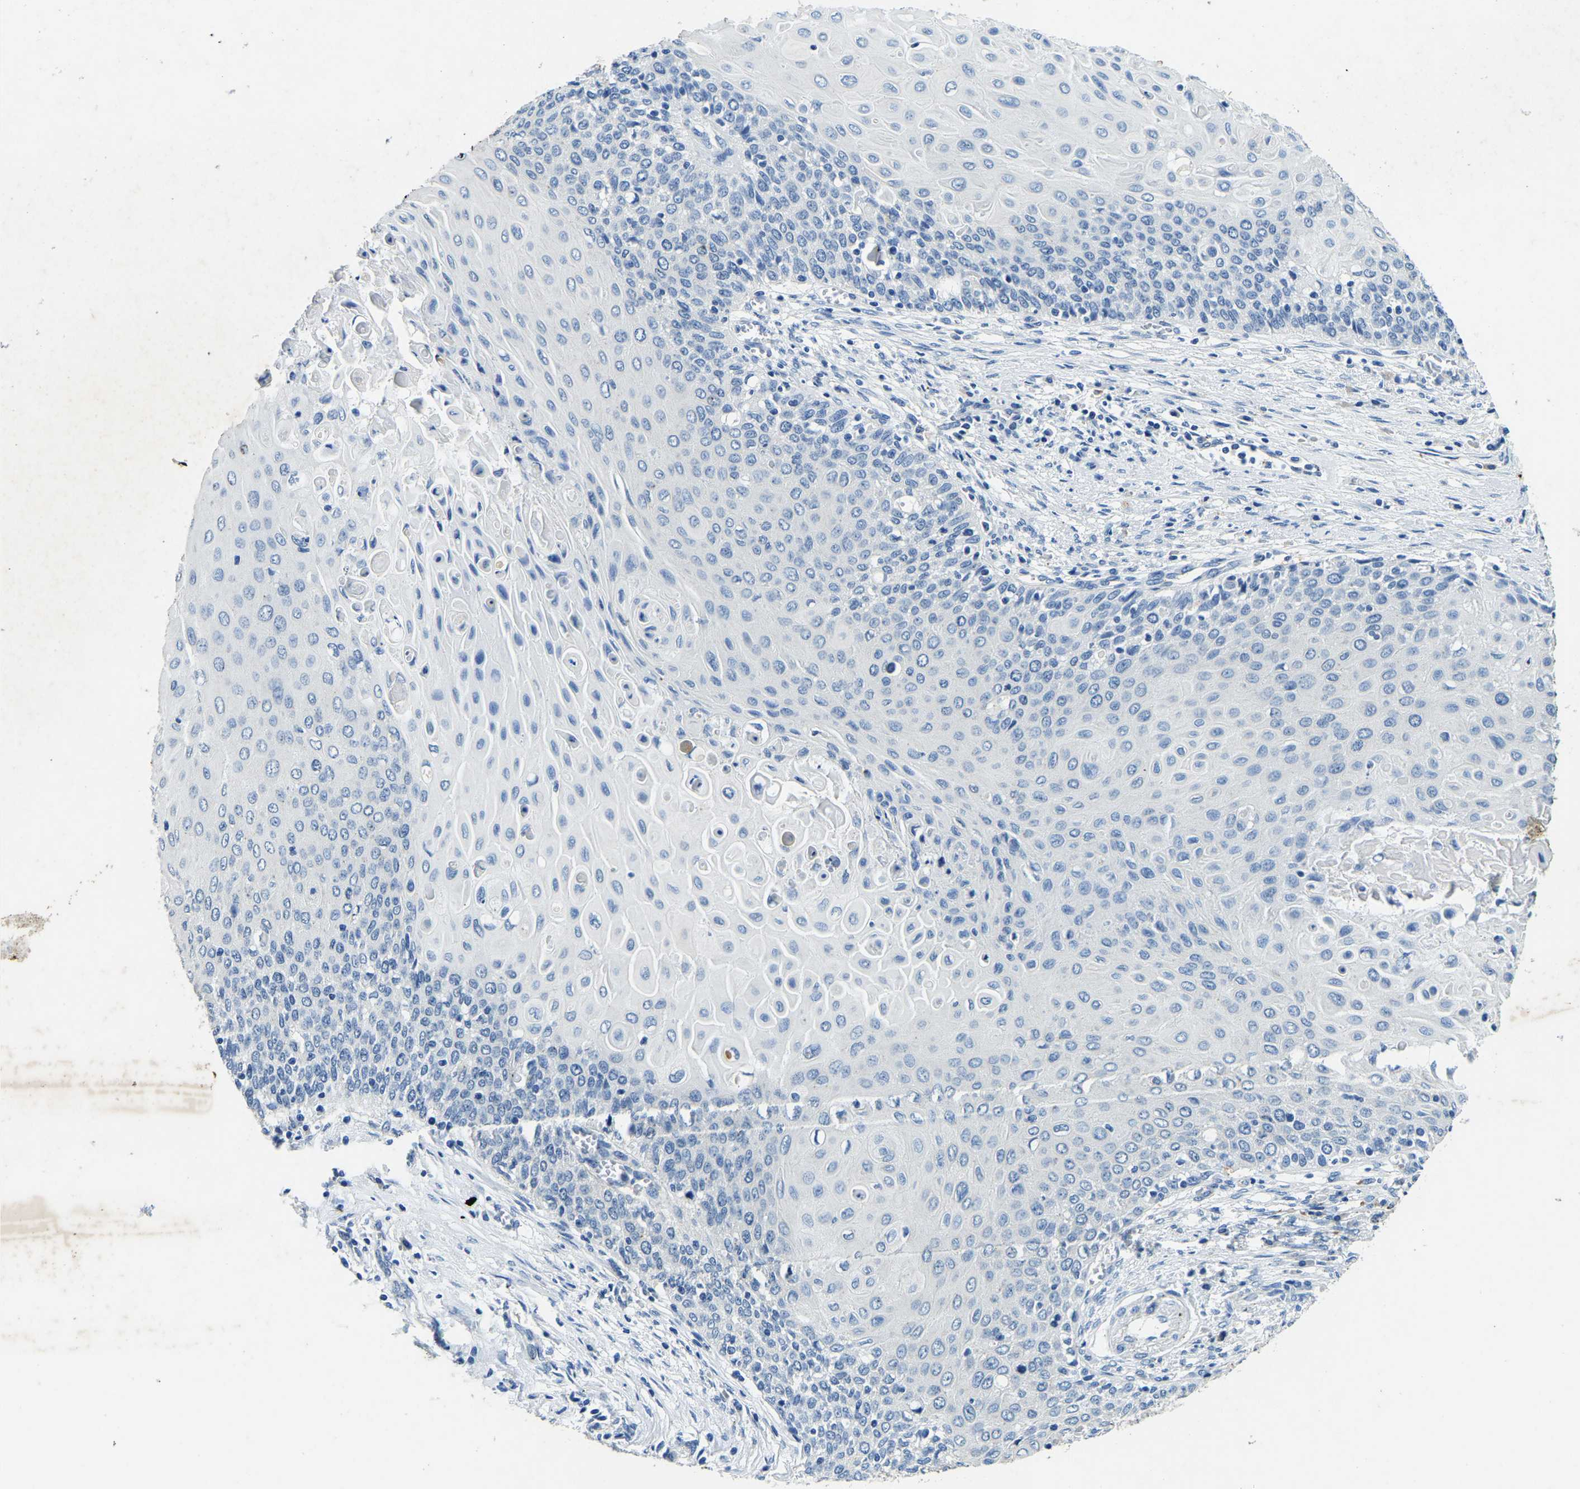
{"staining": {"intensity": "negative", "quantity": "none", "location": "none"}, "tissue": "cervical cancer", "cell_type": "Tumor cells", "image_type": "cancer", "snomed": [{"axis": "morphology", "description": "Squamous cell carcinoma, NOS"}, {"axis": "topography", "description": "Cervix"}], "caption": "Immunohistochemistry (IHC) micrograph of cervical cancer stained for a protein (brown), which reveals no expression in tumor cells.", "gene": "UBN2", "patient": {"sex": "female", "age": 39}}